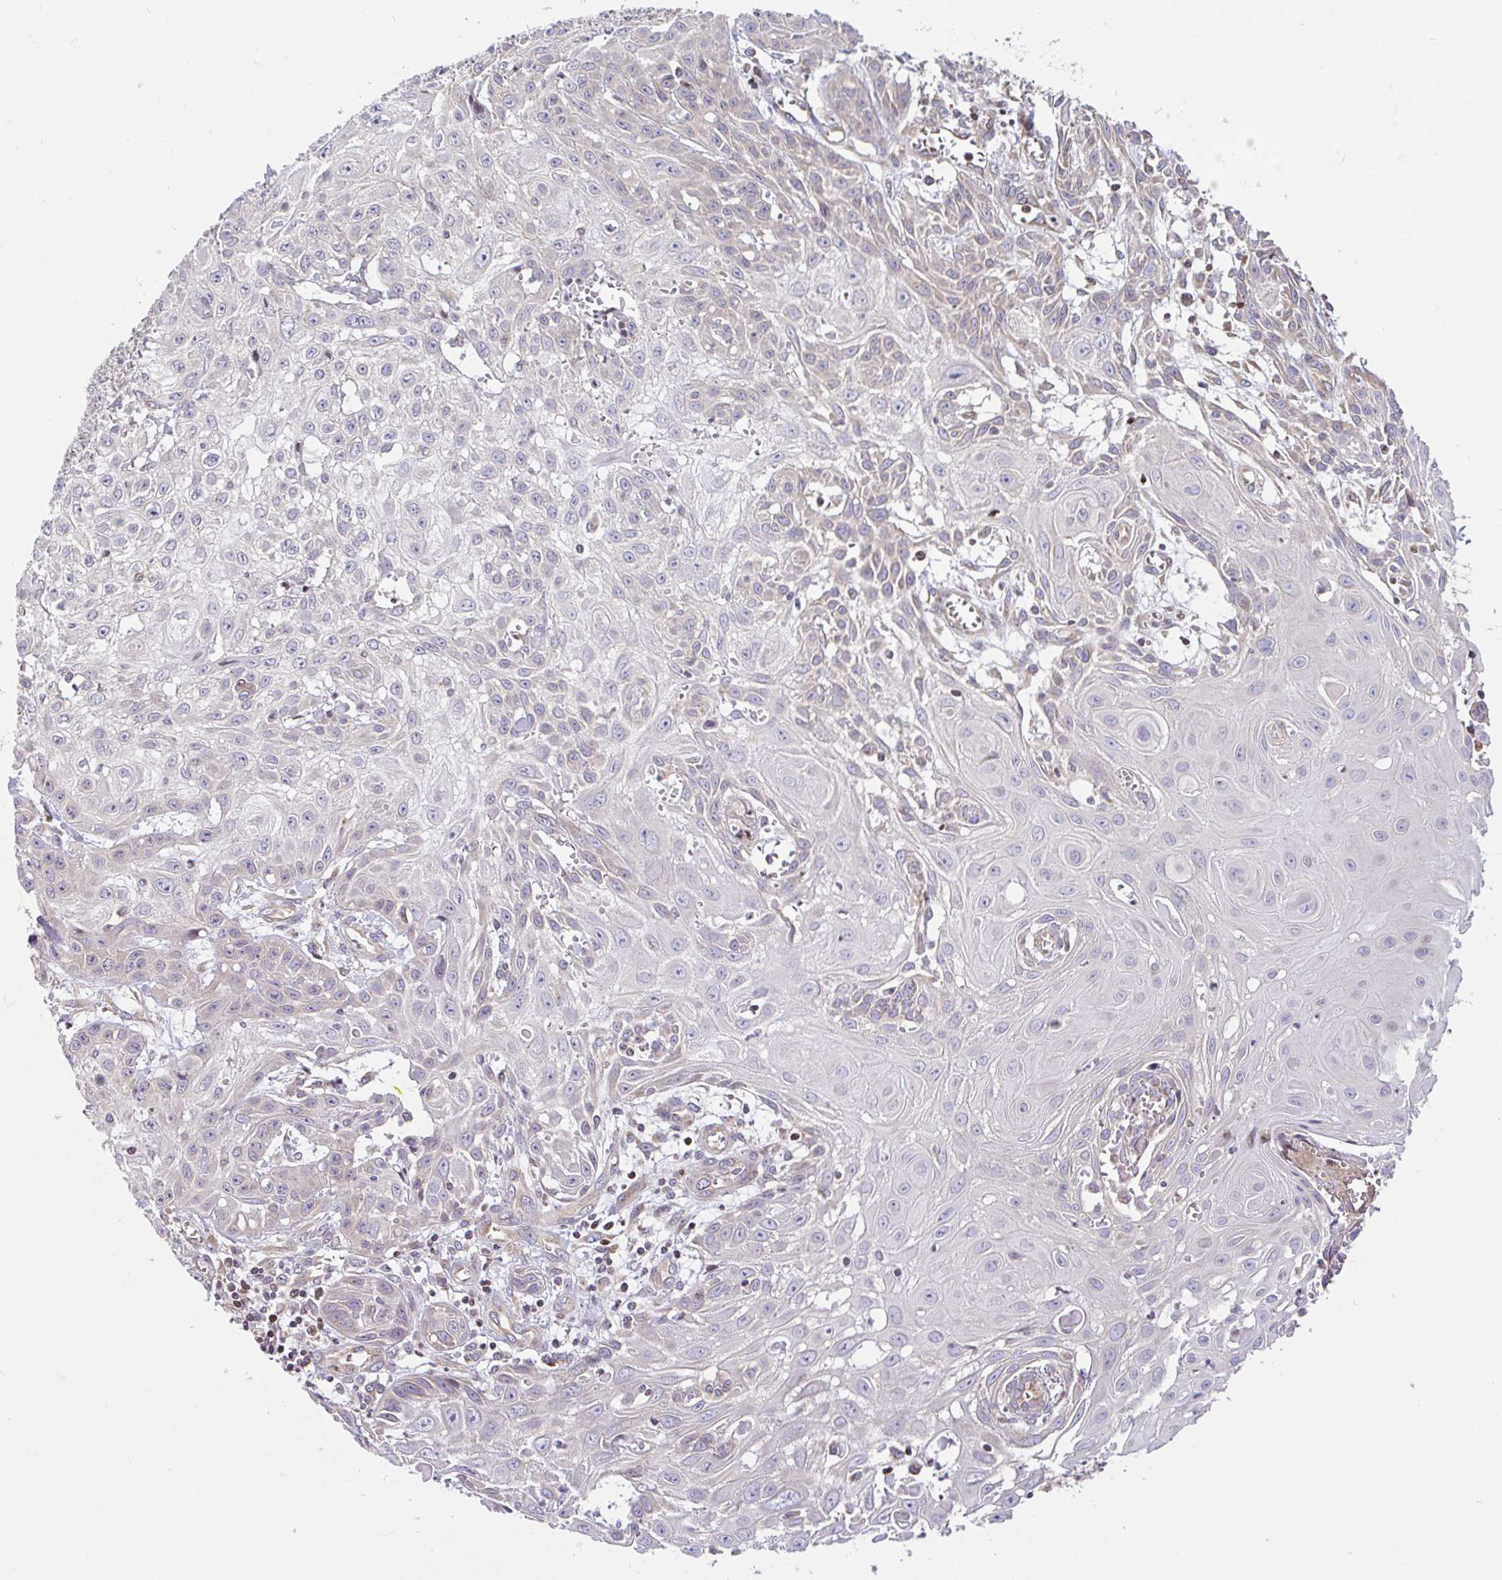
{"staining": {"intensity": "negative", "quantity": "none", "location": "none"}, "tissue": "skin cancer", "cell_type": "Tumor cells", "image_type": "cancer", "snomed": [{"axis": "morphology", "description": "Squamous cell carcinoma, NOS"}, {"axis": "topography", "description": "Skin"}, {"axis": "topography", "description": "Vulva"}], "caption": "Protein analysis of skin squamous cell carcinoma exhibits no significant expression in tumor cells.", "gene": "FIGNL1", "patient": {"sex": "female", "age": 71}}